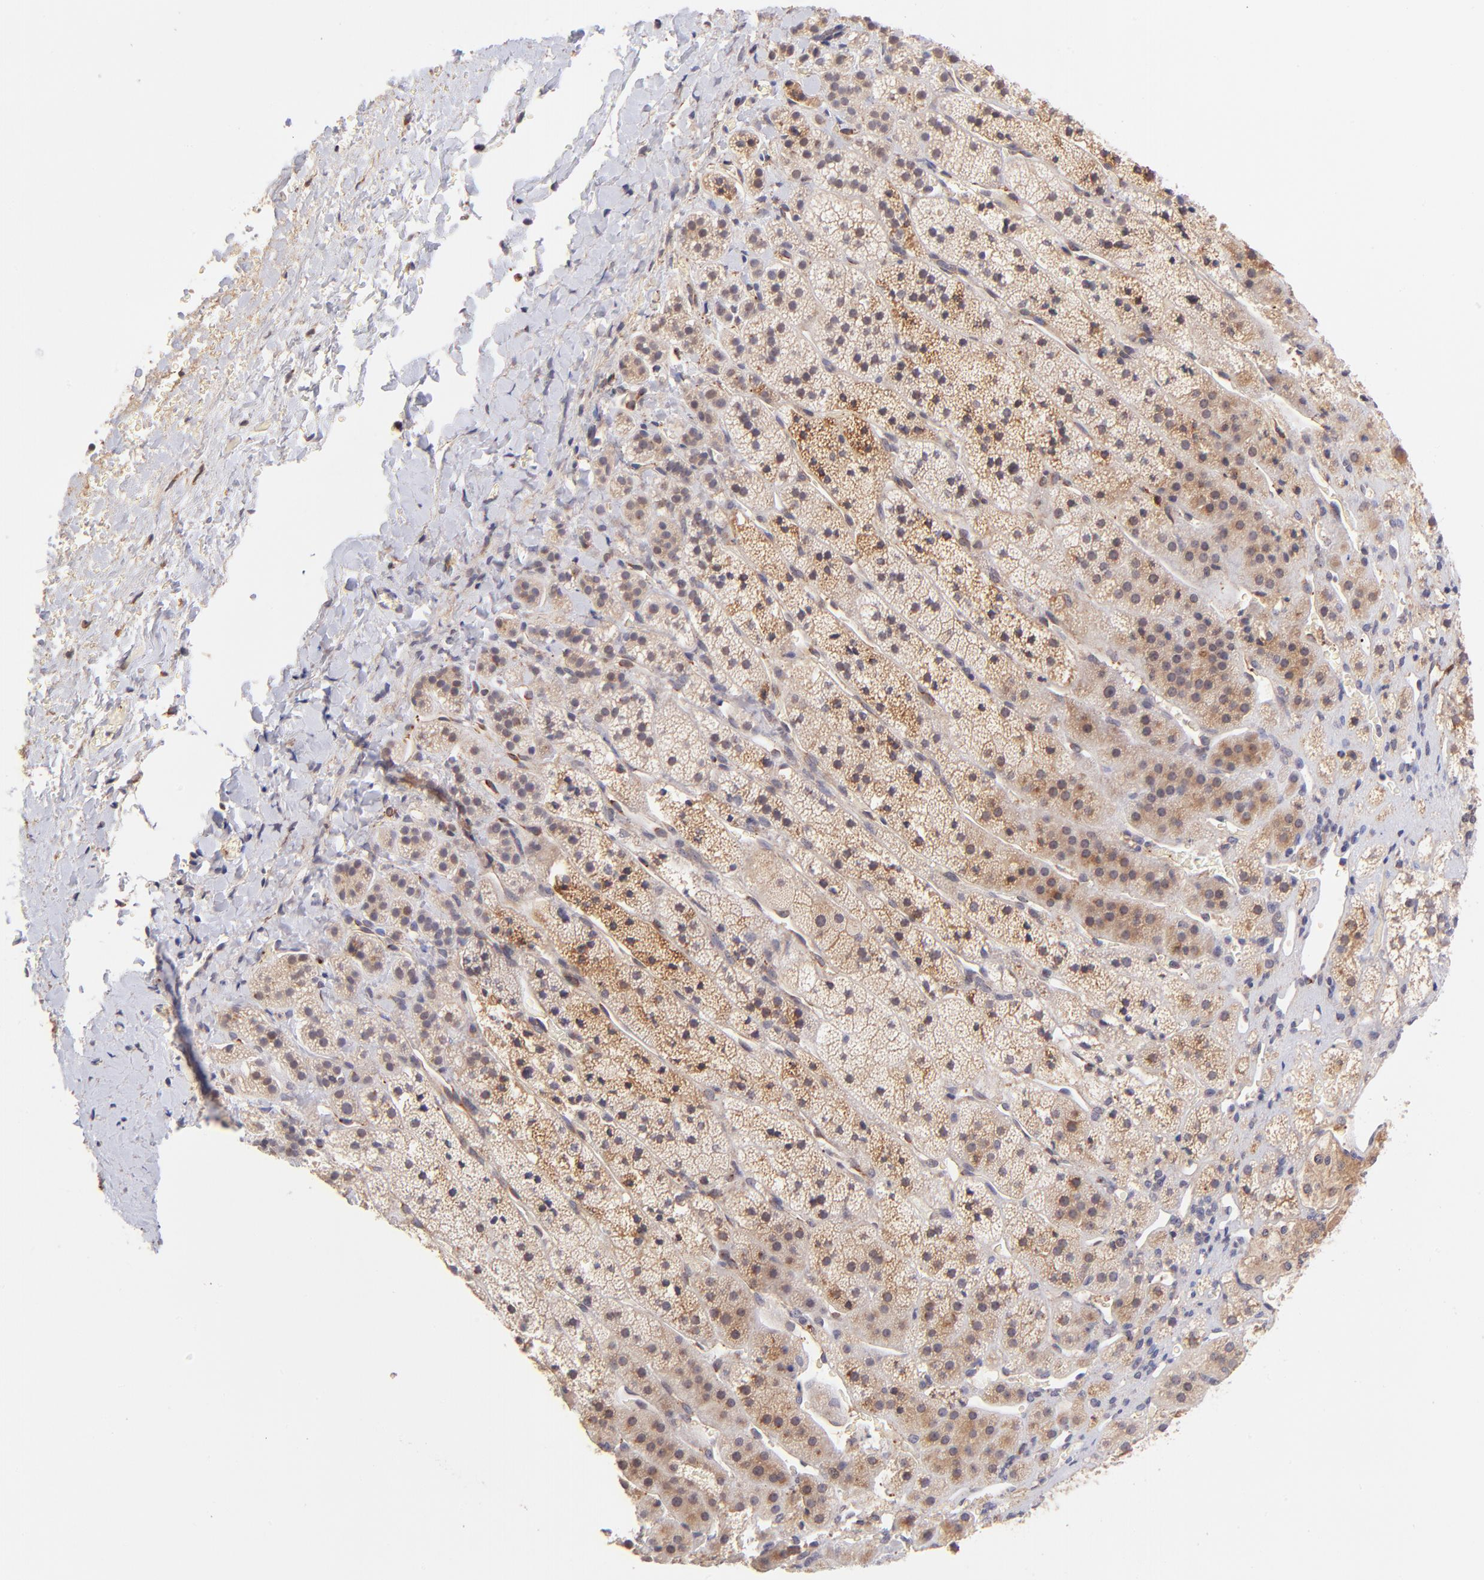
{"staining": {"intensity": "moderate", "quantity": ">75%", "location": "cytoplasmic/membranous"}, "tissue": "adrenal gland", "cell_type": "Glandular cells", "image_type": "normal", "snomed": [{"axis": "morphology", "description": "Normal tissue, NOS"}, {"axis": "topography", "description": "Adrenal gland"}], "caption": "A micrograph of adrenal gland stained for a protein shows moderate cytoplasmic/membranous brown staining in glandular cells.", "gene": "SPARC", "patient": {"sex": "female", "age": 44}}